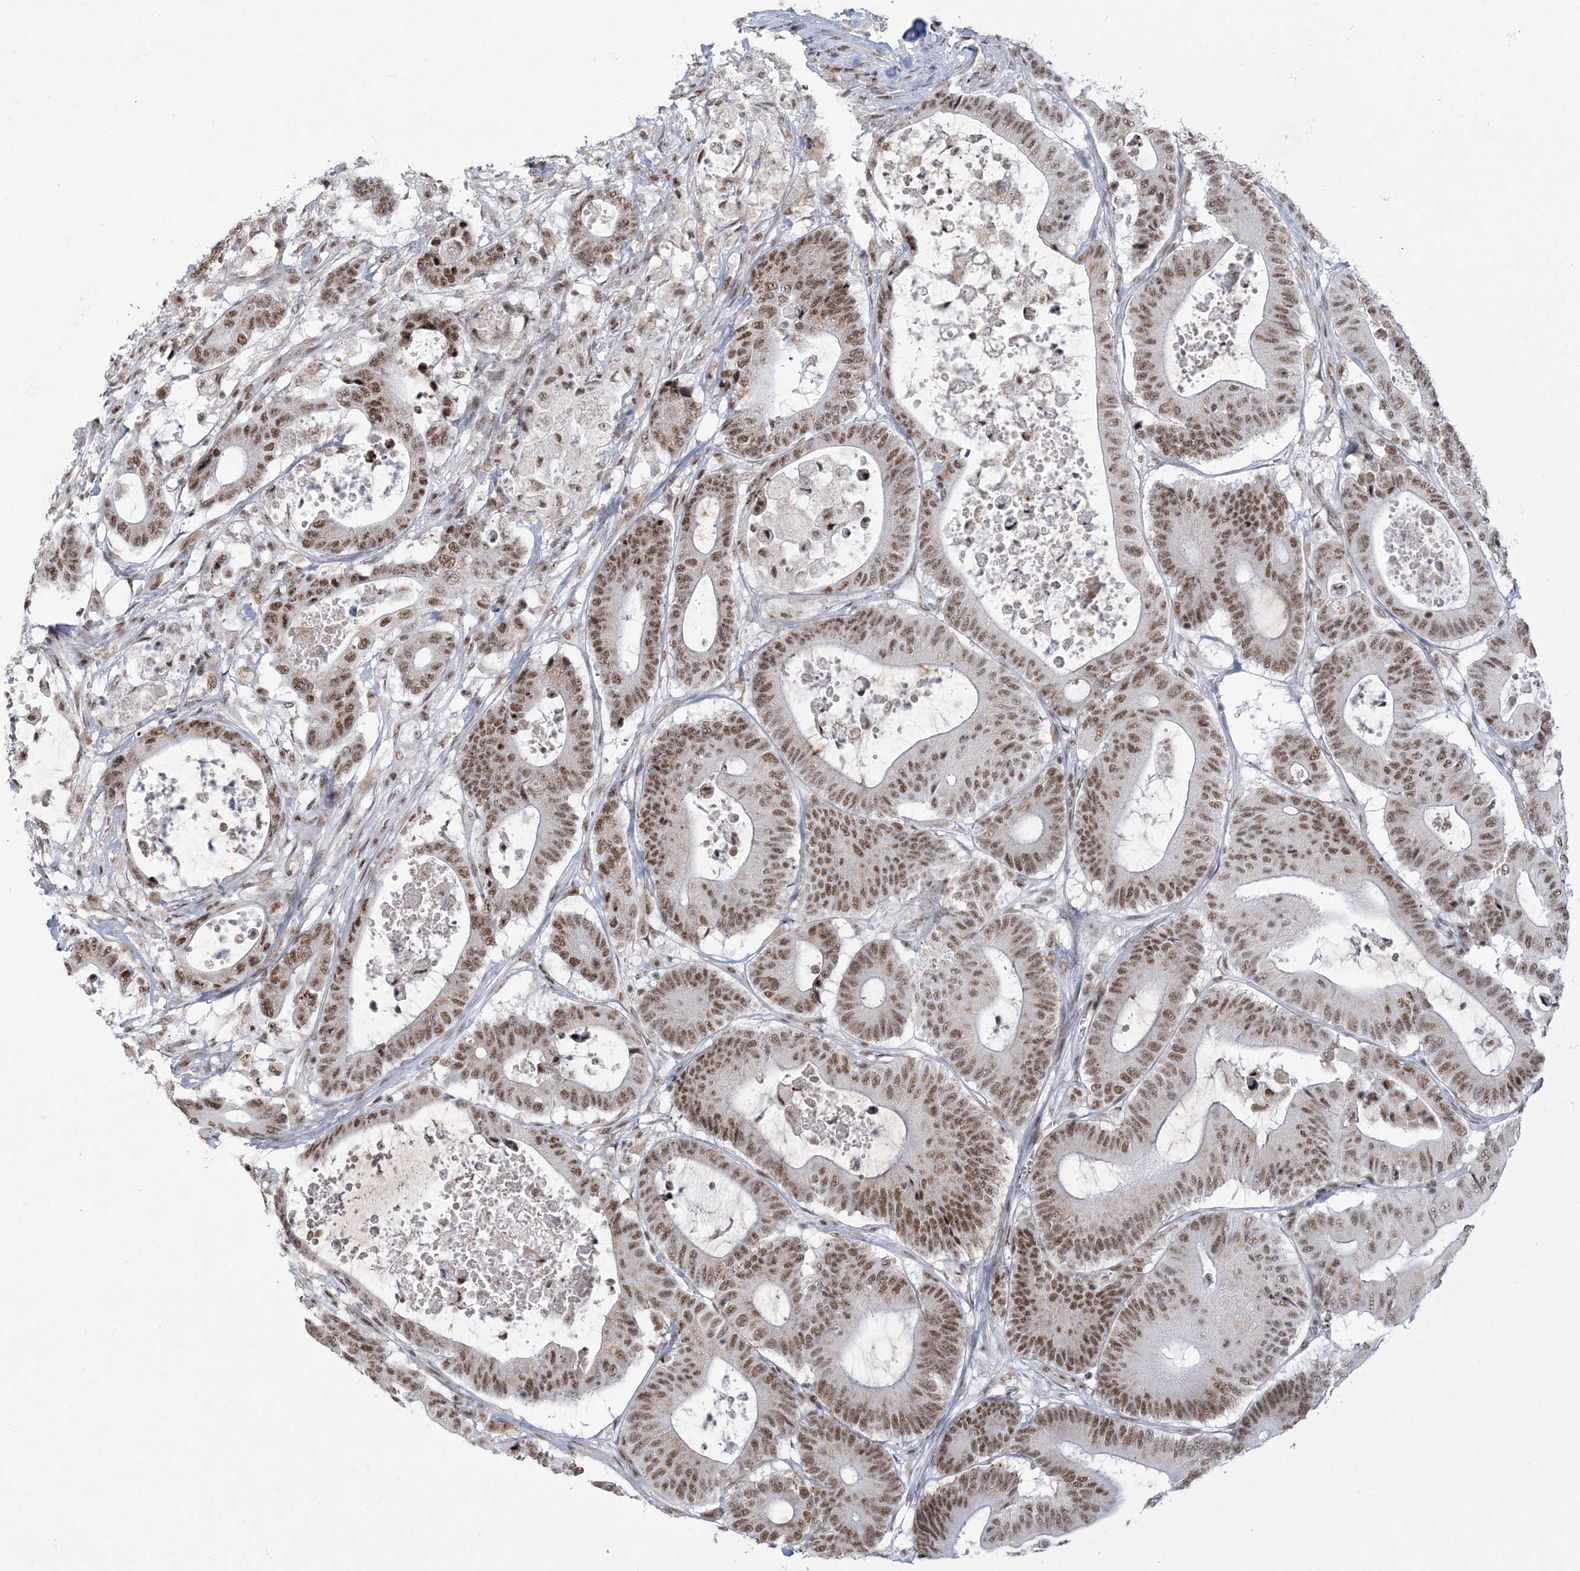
{"staining": {"intensity": "moderate", "quantity": ">75%", "location": "nuclear"}, "tissue": "colorectal cancer", "cell_type": "Tumor cells", "image_type": "cancer", "snomed": [{"axis": "morphology", "description": "Adenocarcinoma, NOS"}, {"axis": "topography", "description": "Colon"}], "caption": "Brown immunohistochemical staining in colorectal cancer (adenocarcinoma) displays moderate nuclear staining in approximately >75% of tumor cells.", "gene": "RBM17", "patient": {"sex": "female", "age": 84}}